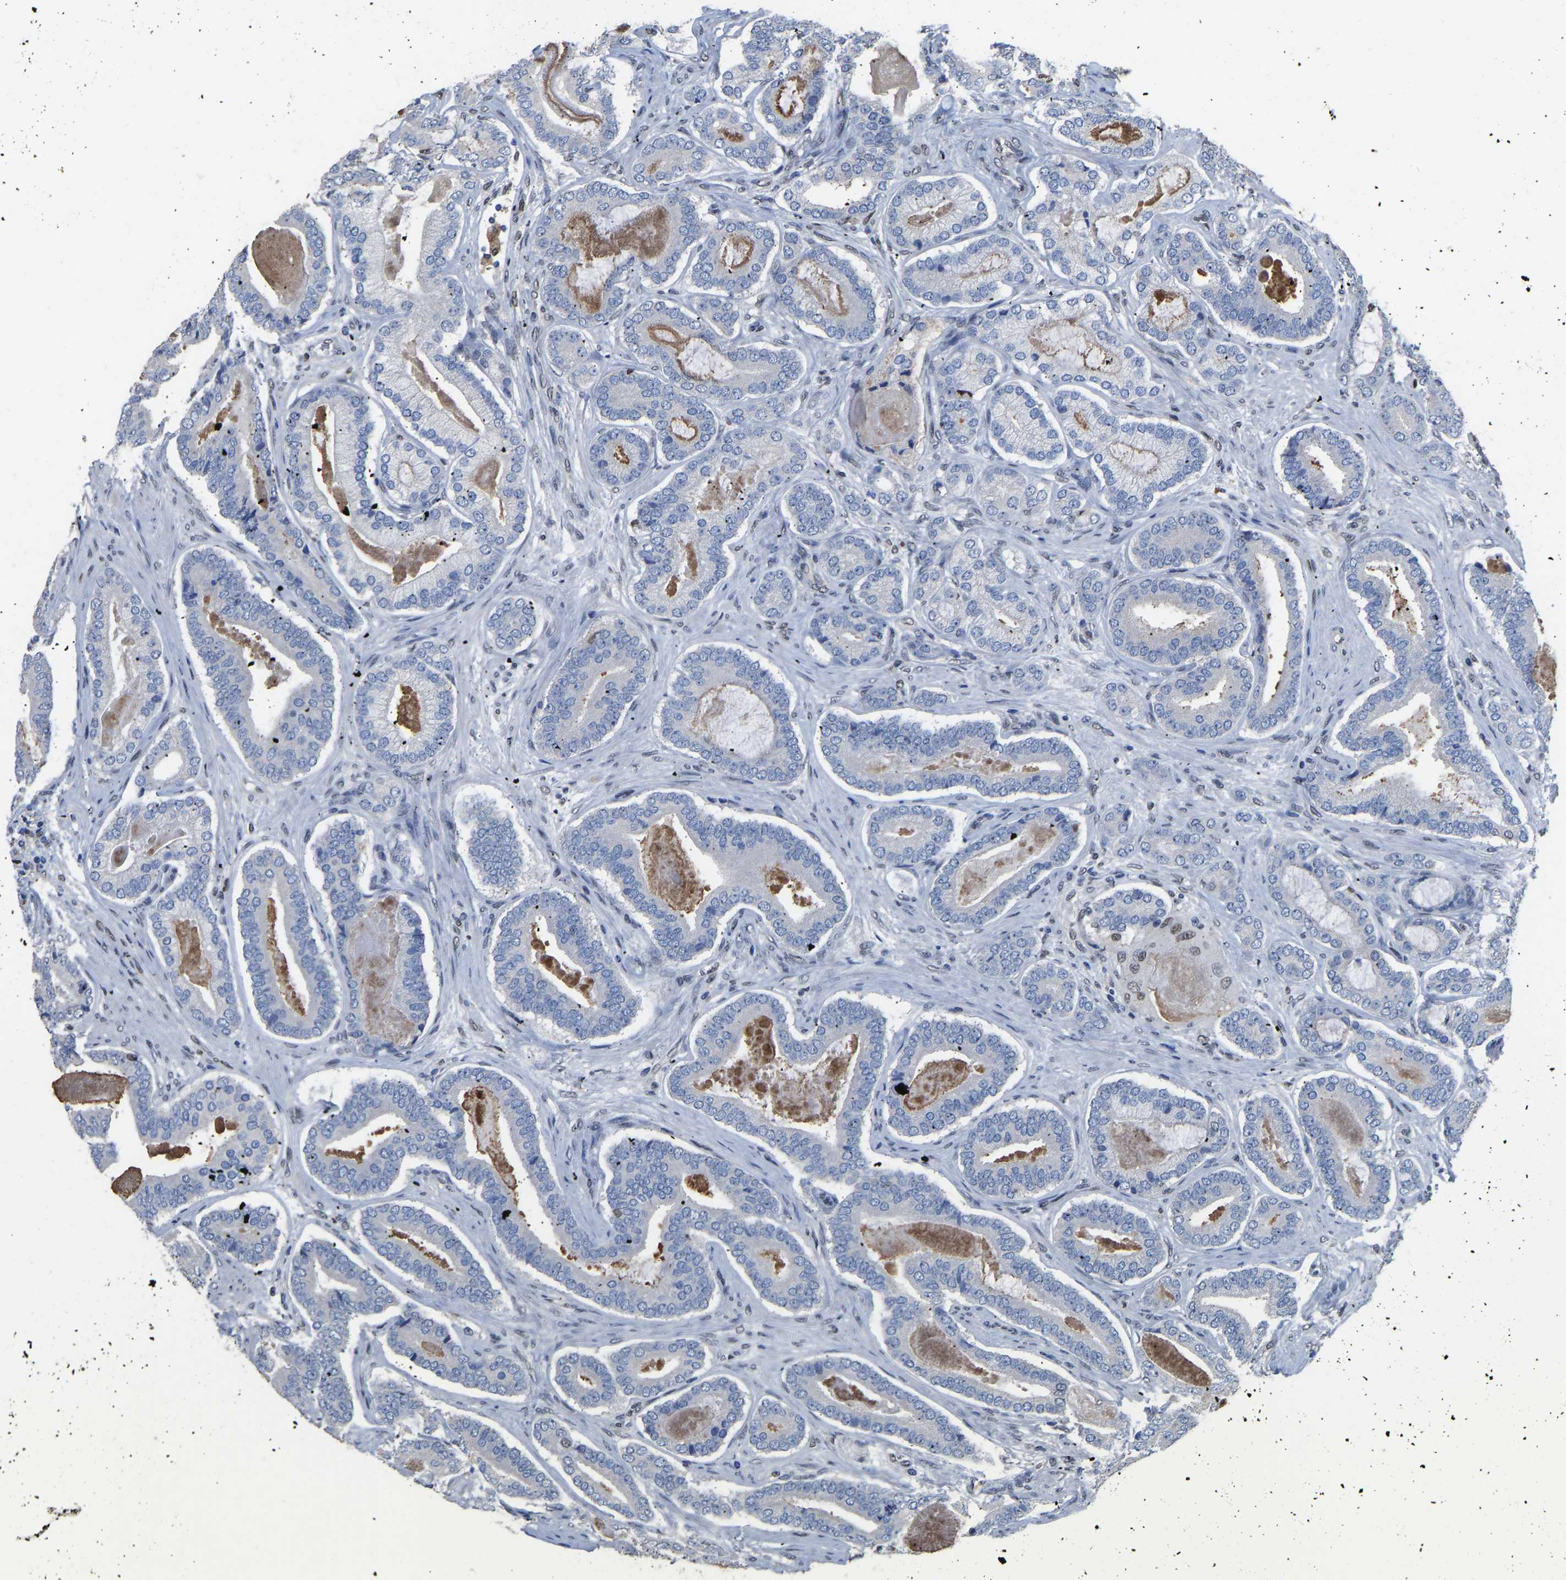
{"staining": {"intensity": "negative", "quantity": "none", "location": "none"}, "tissue": "prostate cancer", "cell_type": "Tumor cells", "image_type": "cancer", "snomed": [{"axis": "morphology", "description": "Adenocarcinoma, High grade"}, {"axis": "topography", "description": "Prostate"}], "caption": "The histopathology image displays no staining of tumor cells in prostate cancer (adenocarcinoma (high-grade)). The staining was performed using DAB (3,3'-diaminobenzidine) to visualize the protein expression in brown, while the nuclei were stained in blue with hematoxylin (Magnification: 20x).", "gene": "QKI", "patient": {"sex": "male", "age": 60}}